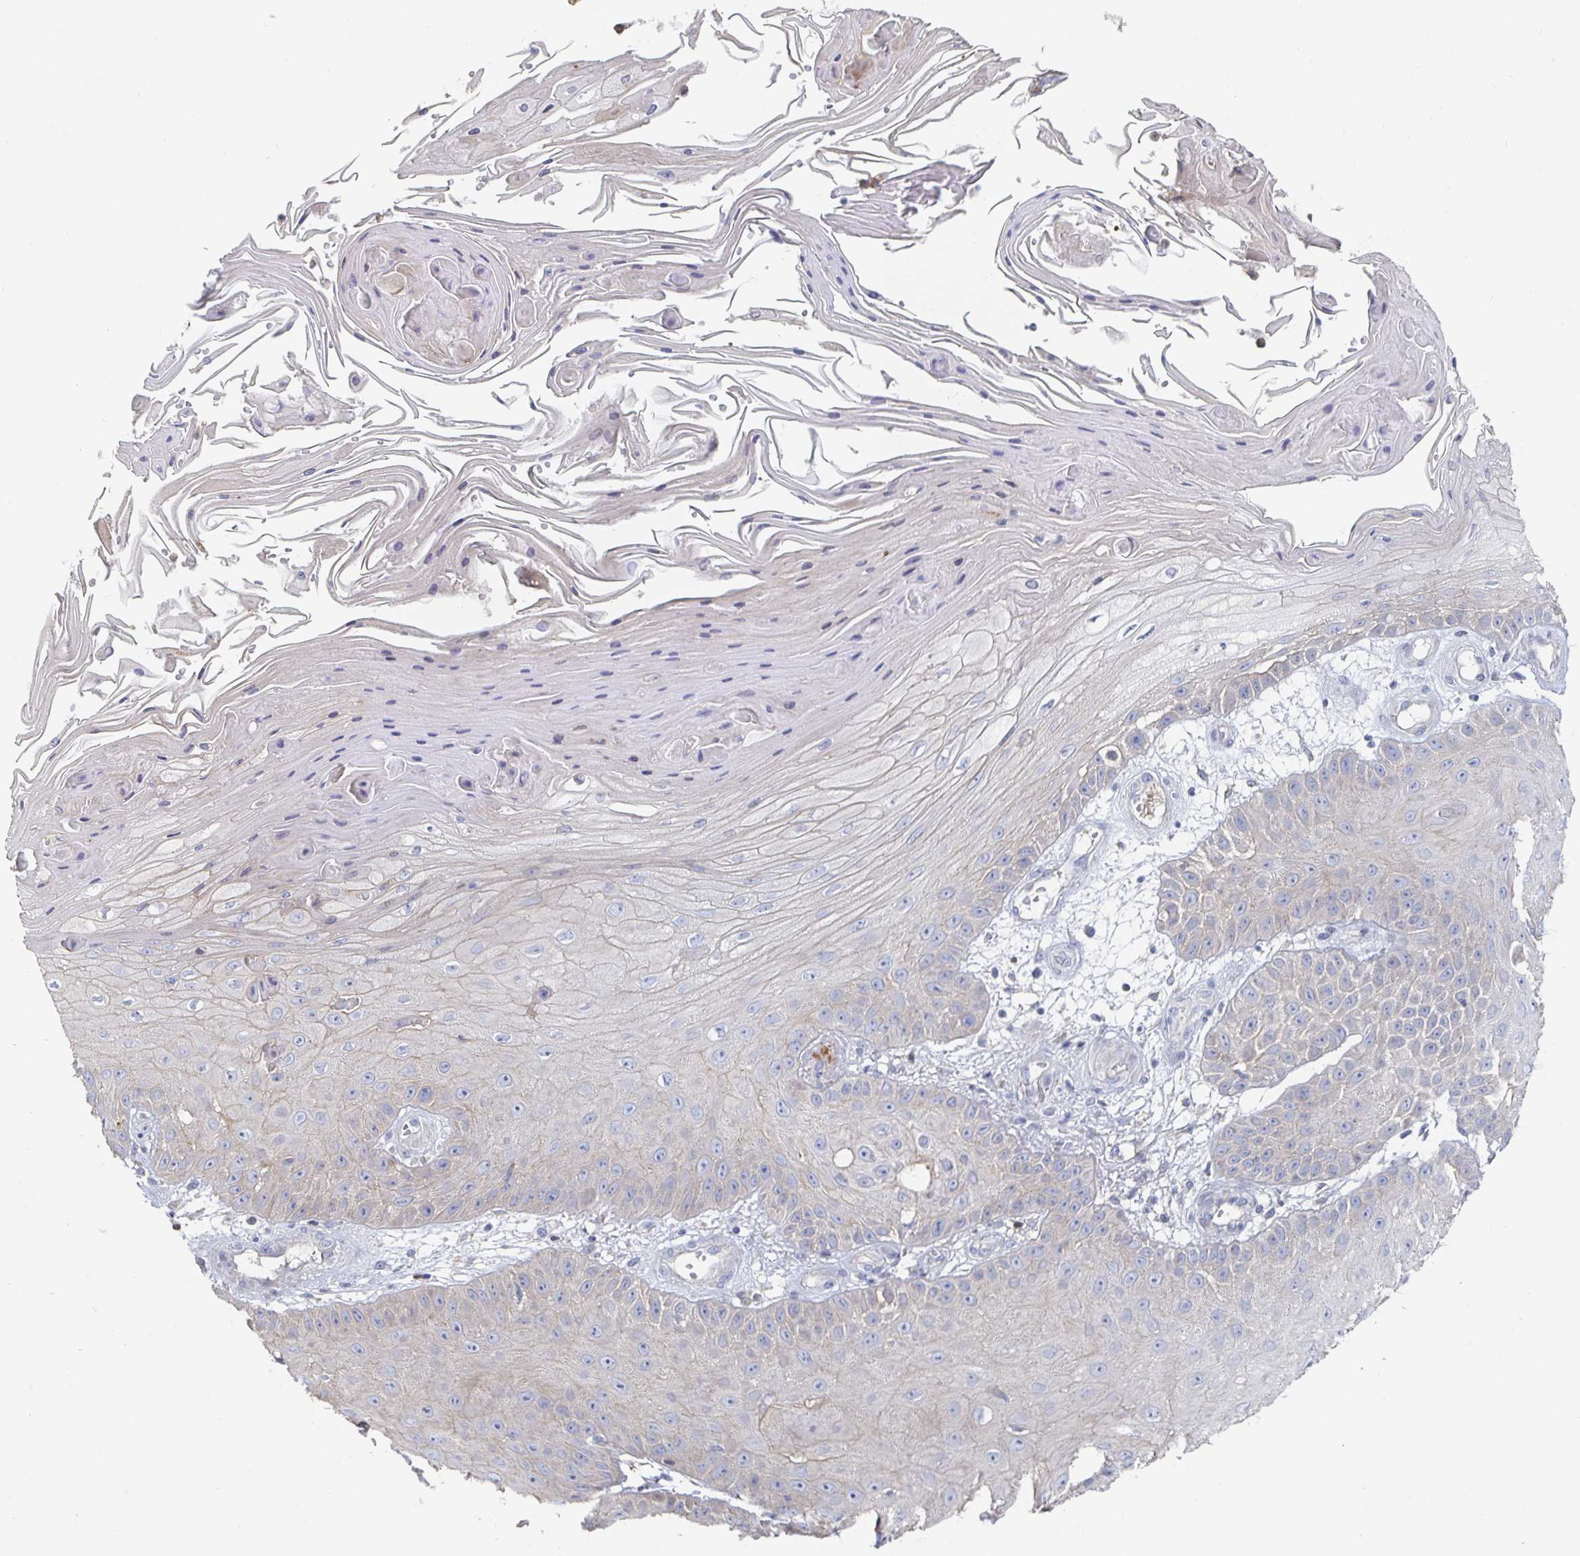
{"staining": {"intensity": "negative", "quantity": "none", "location": "none"}, "tissue": "skin cancer", "cell_type": "Tumor cells", "image_type": "cancer", "snomed": [{"axis": "morphology", "description": "Squamous cell carcinoma, NOS"}, {"axis": "topography", "description": "Skin"}], "caption": "Human skin cancer (squamous cell carcinoma) stained for a protein using immunohistochemistry reveals no staining in tumor cells.", "gene": "PIK3CD", "patient": {"sex": "male", "age": 70}}